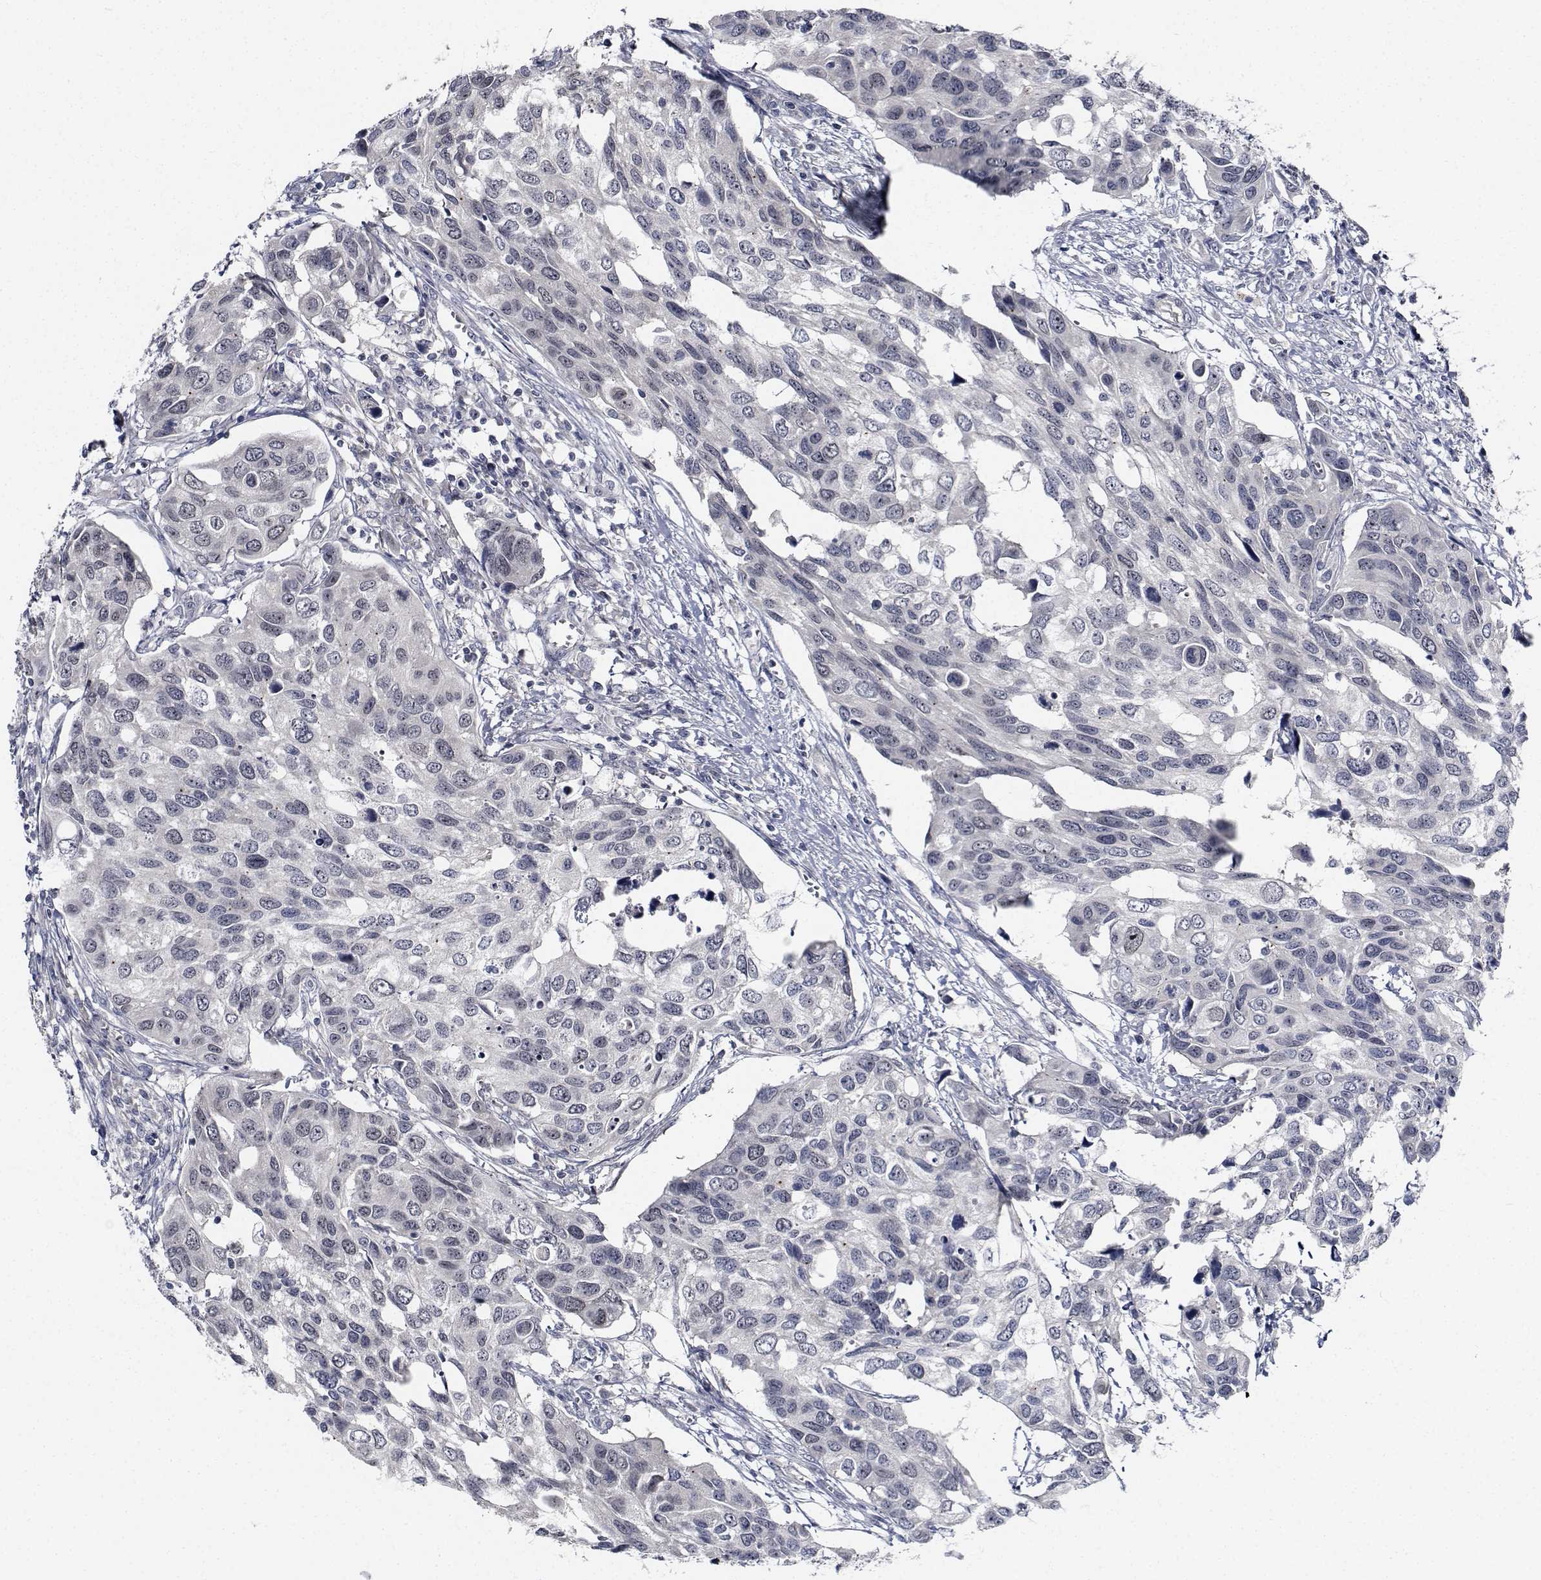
{"staining": {"intensity": "negative", "quantity": "none", "location": "none"}, "tissue": "urothelial cancer", "cell_type": "Tumor cells", "image_type": "cancer", "snomed": [{"axis": "morphology", "description": "Urothelial carcinoma, High grade"}, {"axis": "topography", "description": "Urinary bladder"}], "caption": "Tumor cells show no significant protein positivity in high-grade urothelial carcinoma. (DAB immunohistochemistry (IHC) visualized using brightfield microscopy, high magnification).", "gene": "NVL", "patient": {"sex": "male", "age": 60}}